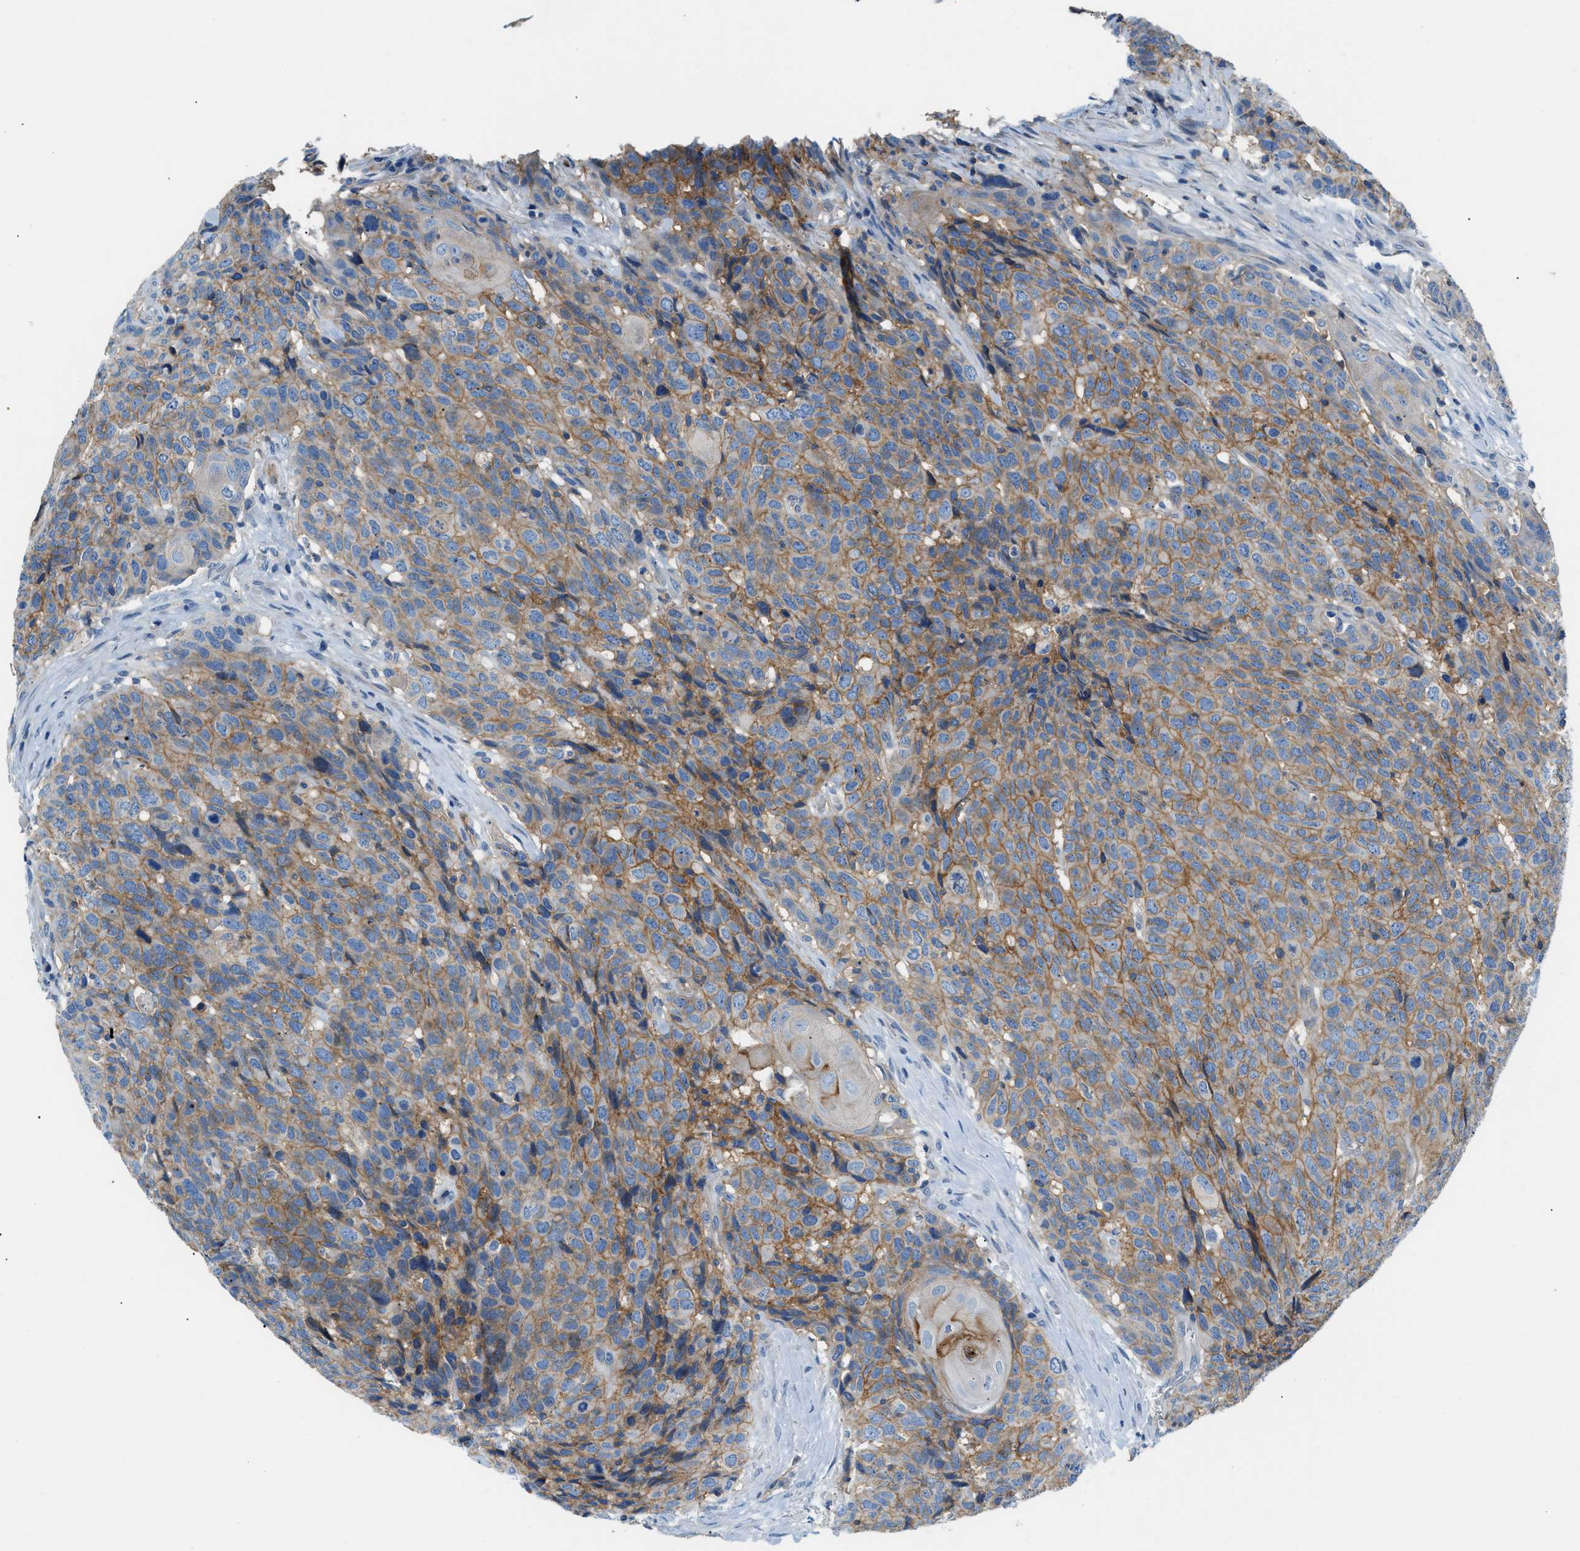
{"staining": {"intensity": "moderate", "quantity": ">75%", "location": "cytoplasmic/membranous"}, "tissue": "head and neck cancer", "cell_type": "Tumor cells", "image_type": "cancer", "snomed": [{"axis": "morphology", "description": "Squamous cell carcinoma, NOS"}, {"axis": "topography", "description": "Head-Neck"}], "caption": "Immunohistochemistry micrograph of head and neck cancer (squamous cell carcinoma) stained for a protein (brown), which reveals medium levels of moderate cytoplasmic/membranous staining in approximately >75% of tumor cells.", "gene": "ORAI1", "patient": {"sex": "male", "age": 66}}